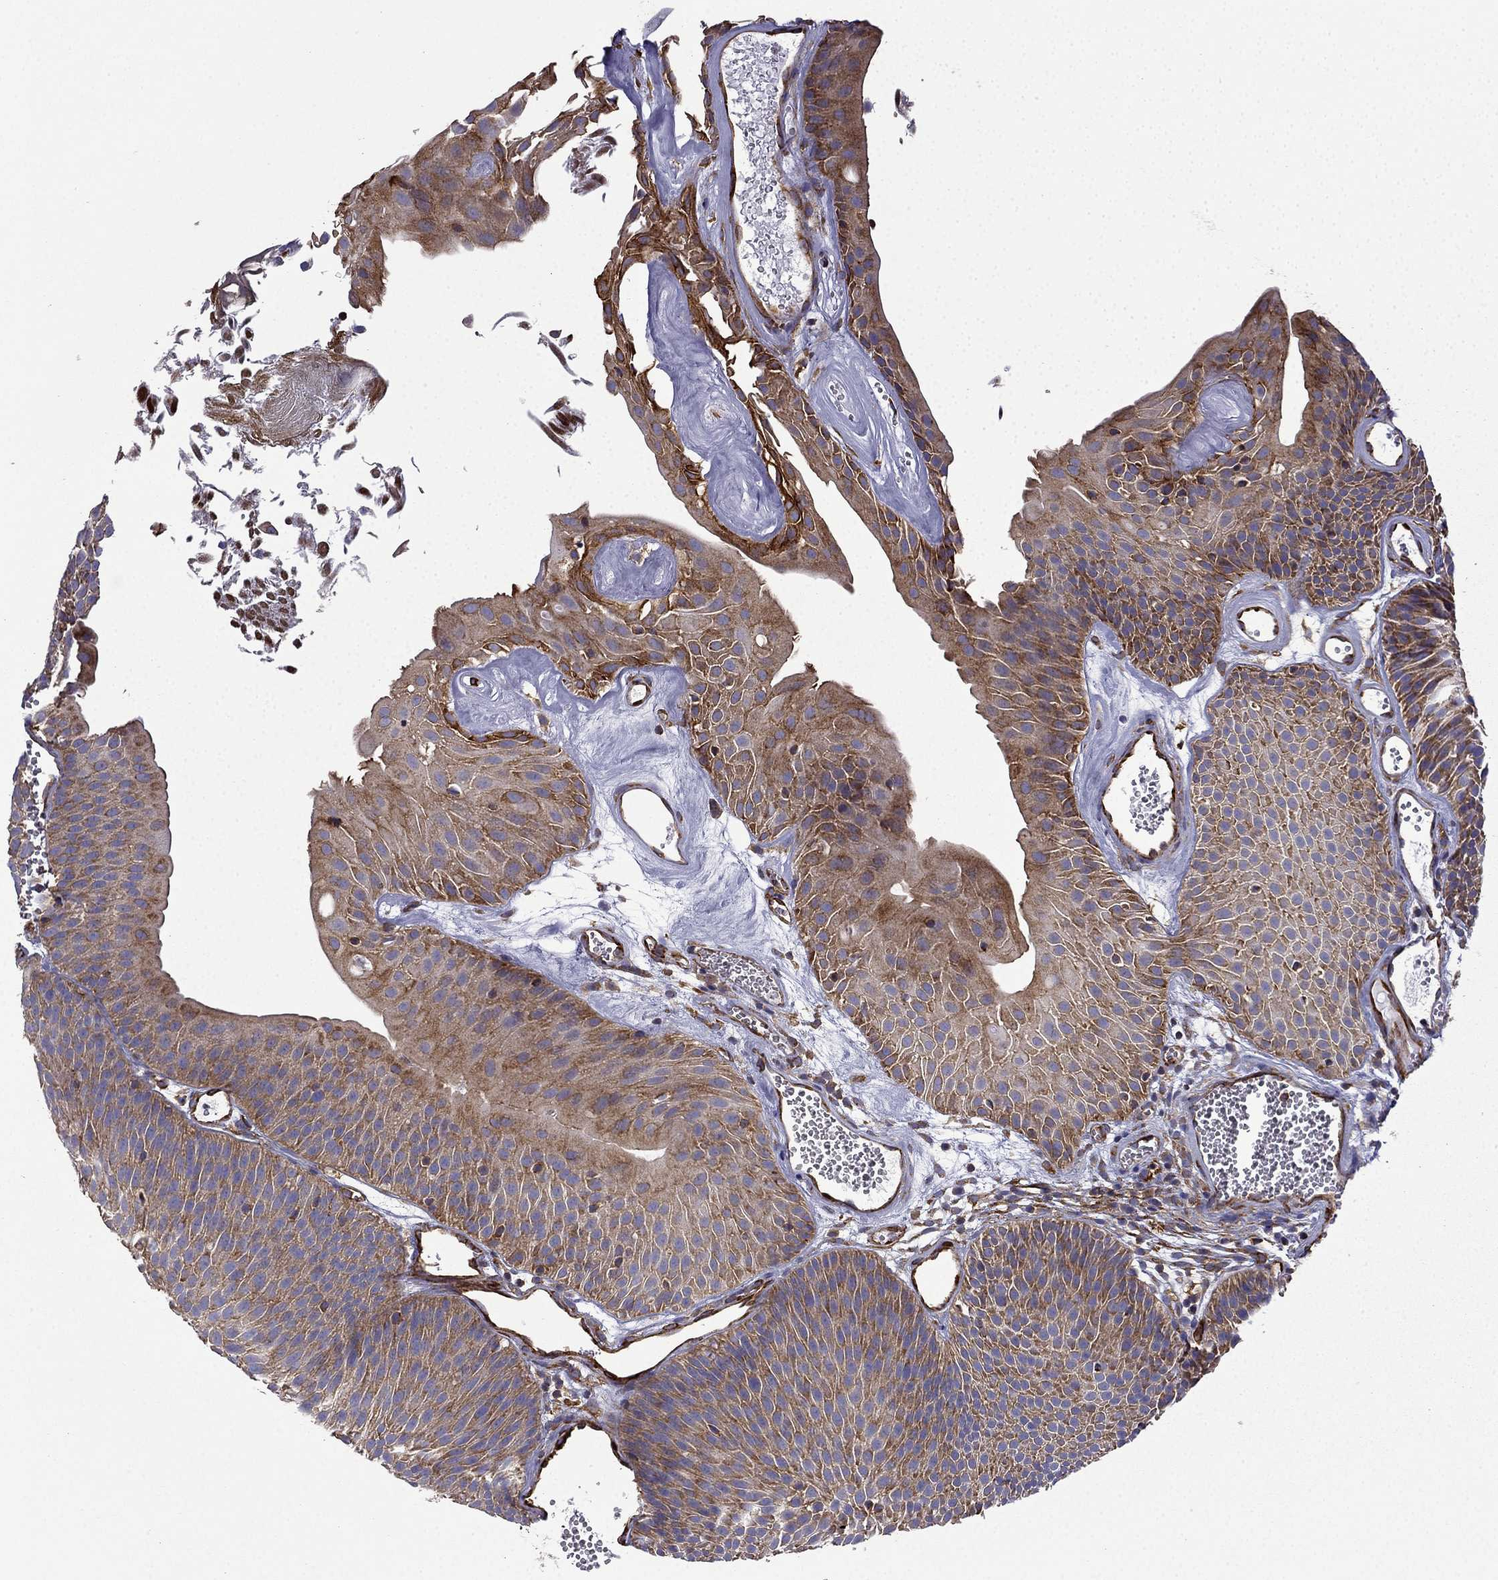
{"staining": {"intensity": "moderate", "quantity": ">75%", "location": "cytoplasmic/membranous"}, "tissue": "urothelial cancer", "cell_type": "Tumor cells", "image_type": "cancer", "snomed": [{"axis": "morphology", "description": "Urothelial carcinoma, Low grade"}, {"axis": "topography", "description": "Urinary bladder"}], "caption": "Human low-grade urothelial carcinoma stained for a protein (brown) exhibits moderate cytoplasmic/membranous positive expression in approximately >75% of tumor cells.", "gene": "MAP4", "patient": {"sex": "male", "age": 52}}